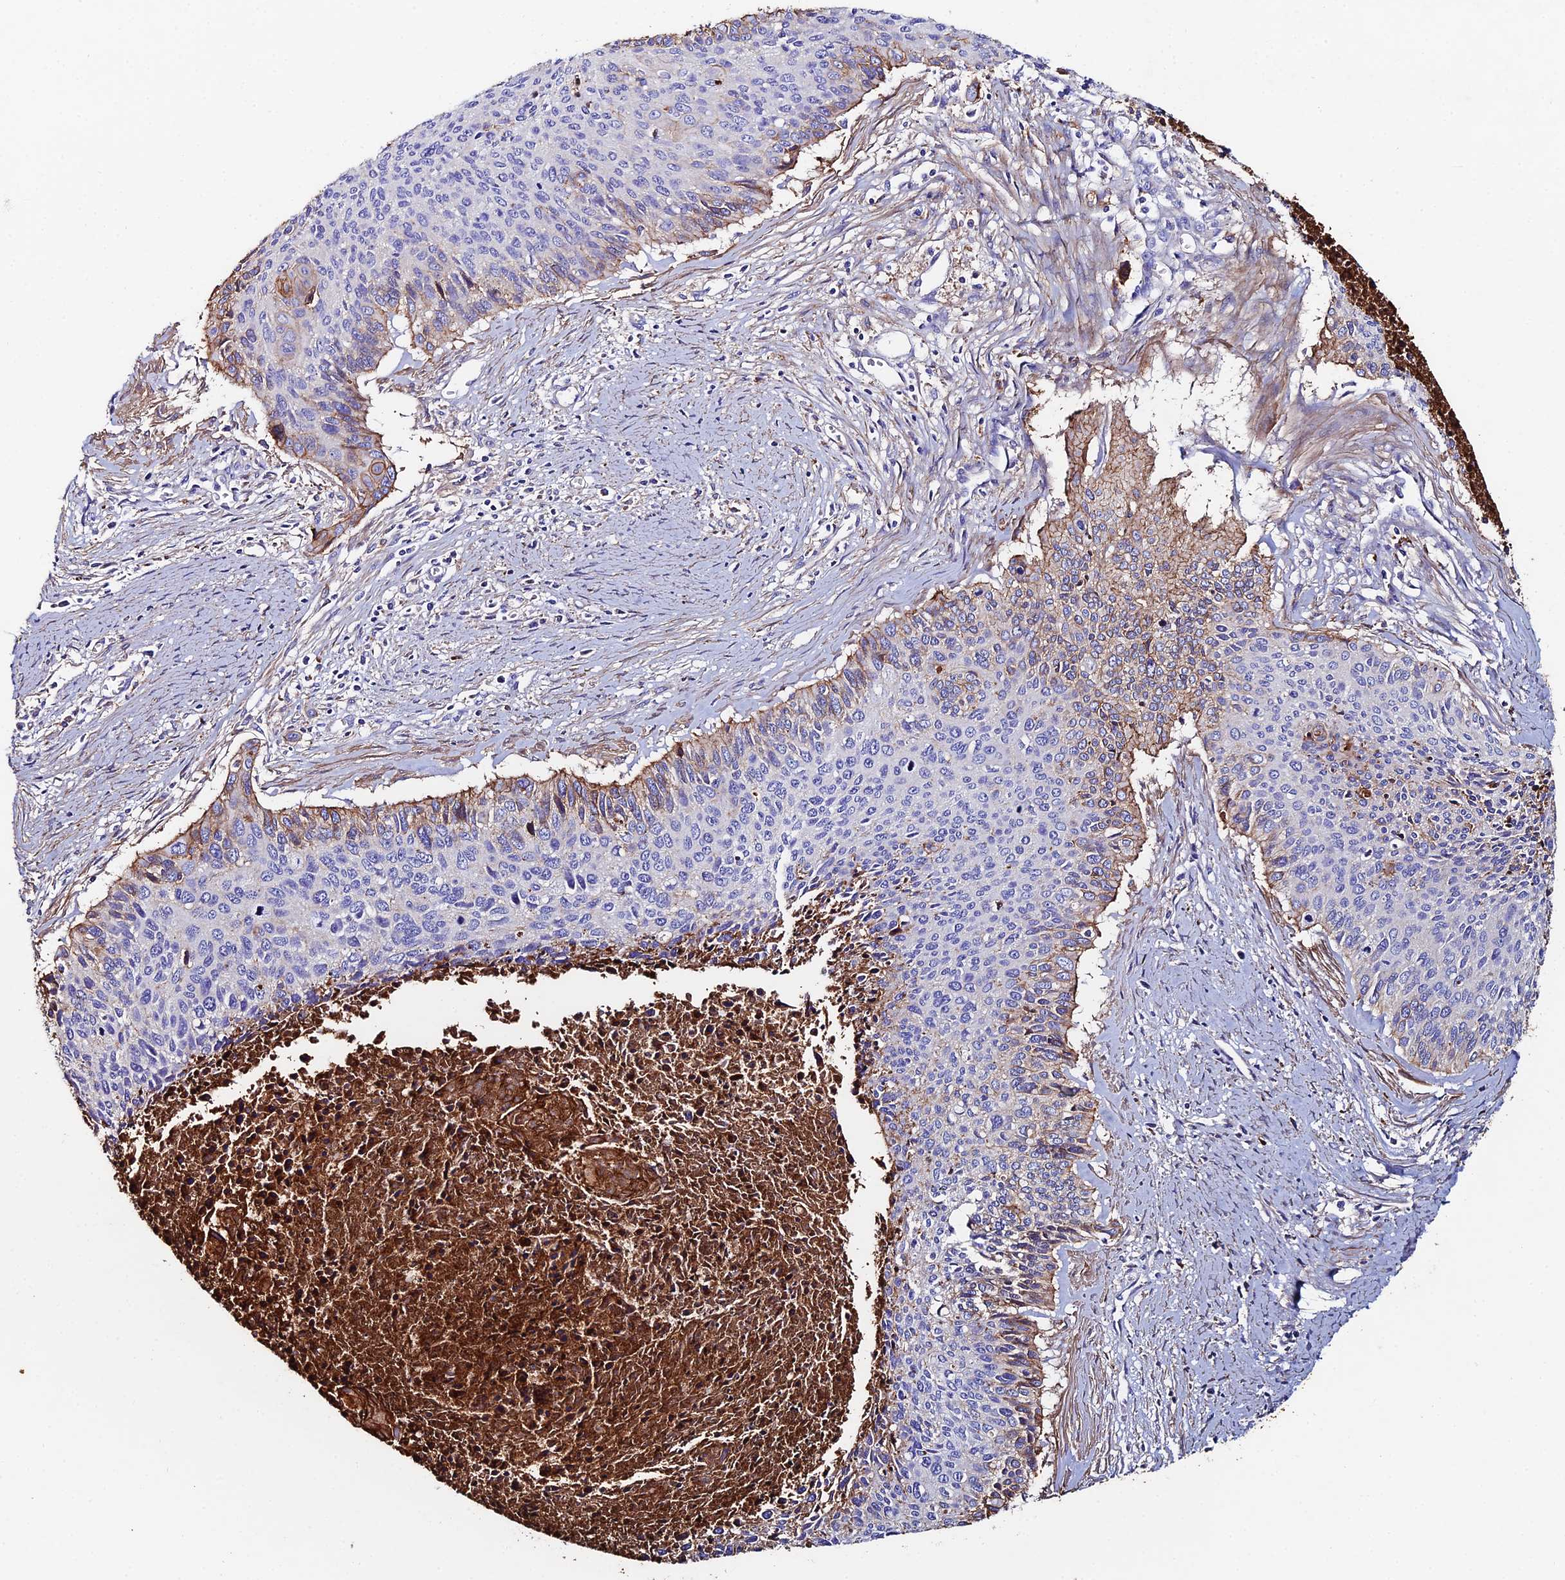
{"staining": {"intensity": "moderate", "quantity": "<25%", "location": "cytoplasmic/membranous"}, "tissue": "cervical cancer", "cell_type": "Tumor cells", "image_type": "cancer", "snomed": [{"axis": "morphology", "description": "Squamous cell carcinoma, NOS"}, {"axis": "topography", "description": "Cervix"}], "caption": "IHC of human squamous cell carcinoma (cervical) shows low levels of moderate cytoplasmic/membranous expression in approximately <25% of tumor cells.", "gene": "C6", "patient": {"sex": "female", "age": 55}}